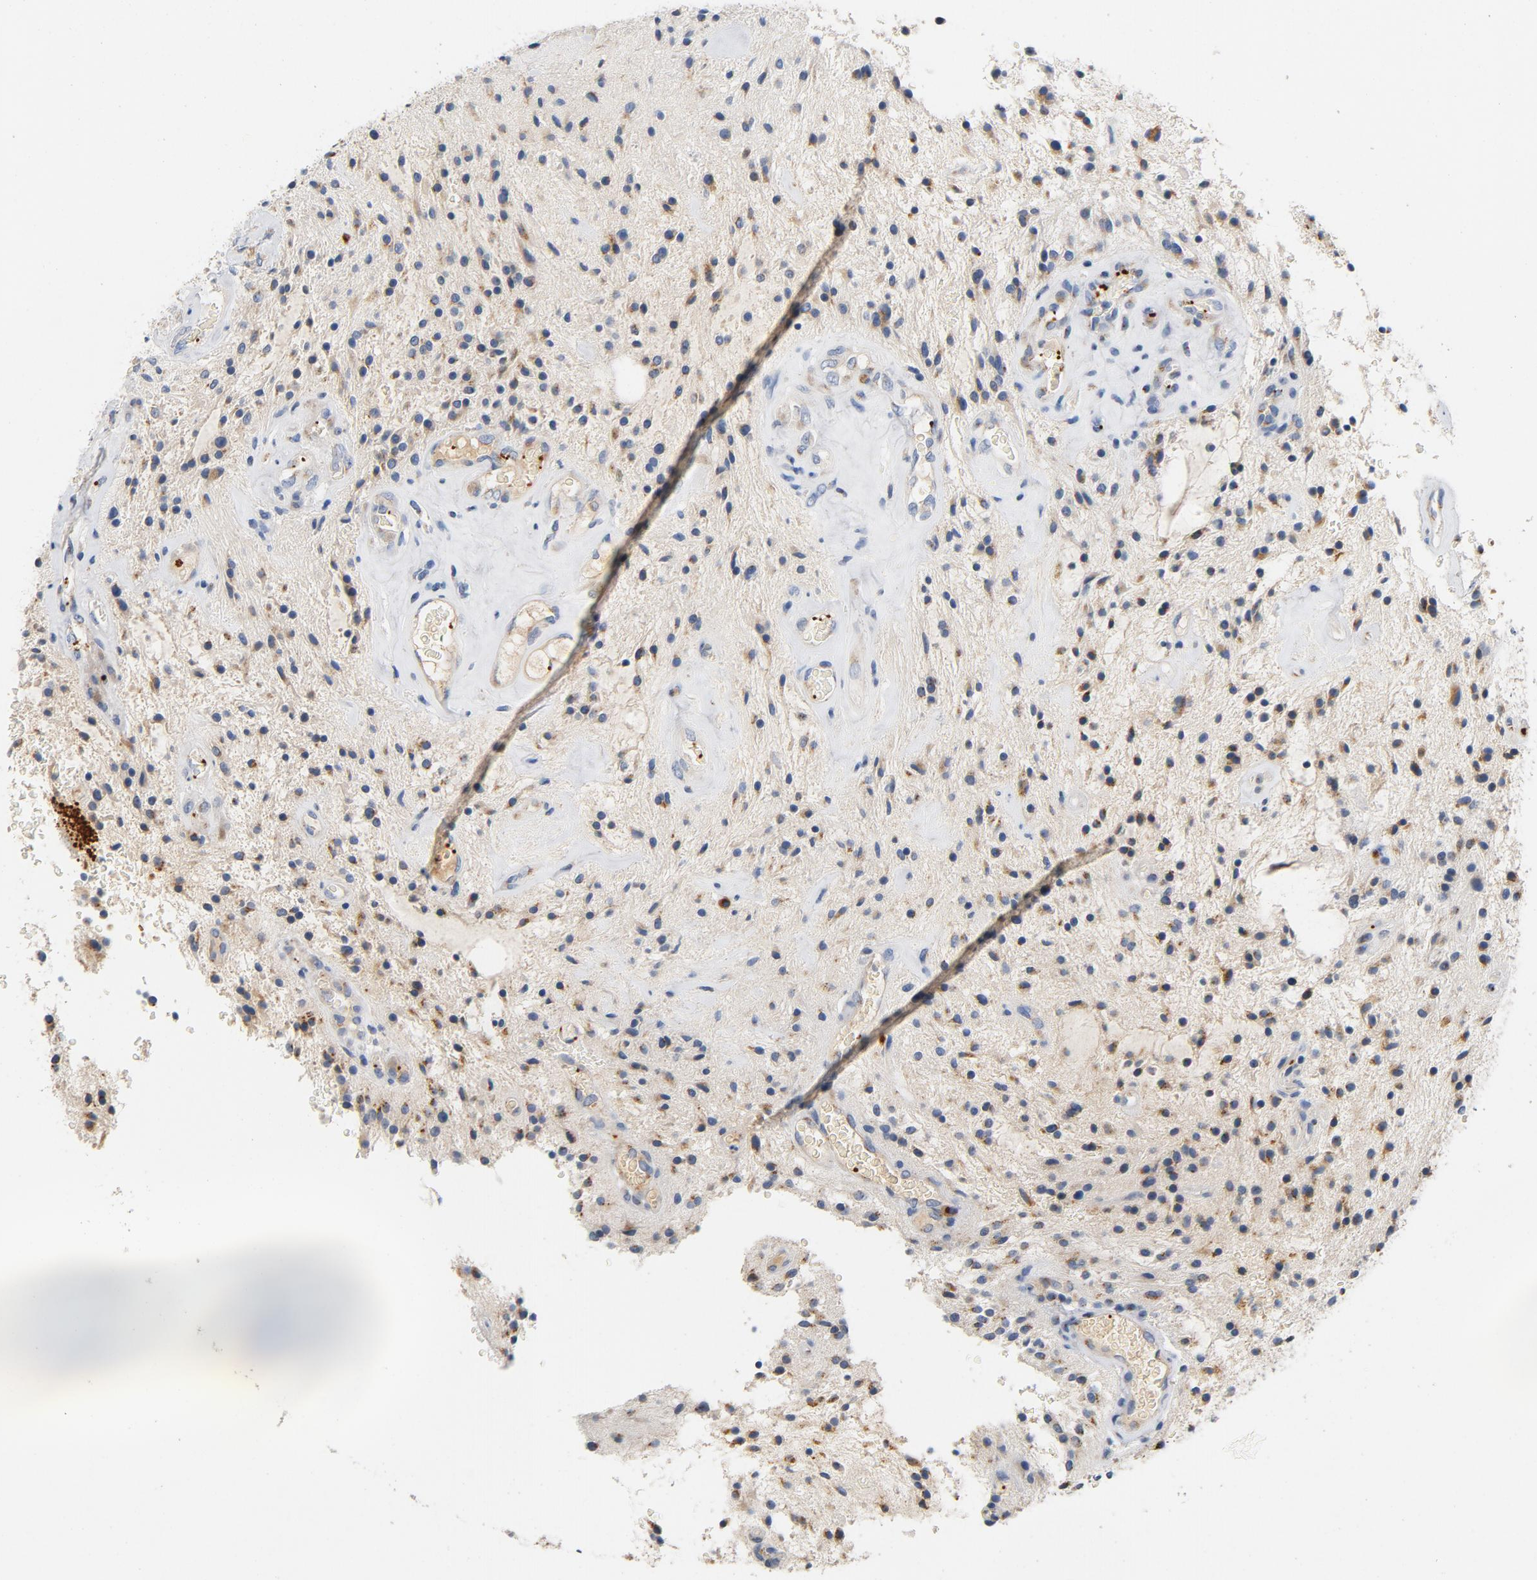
{"staining": {"intensity": "weak", "quantity": "<25%", "location": "cytoplasmic/membranous"}, "tissue": "glioma", "cell_type": "Tumor cells", "image_type": "cancer", "snomed": [{"axis": "morphology", "description": "Glioma, malignant, NOS"}, {"axis": "topography", "description": "Cerebellum"}], "caption": "DAB (3,3'-diaminobenzidine) immunohistochemical staining of human glioma (malignant) demonstrates no significant staining in tumor cells.", "gene": "LMAN2", "patient": {"sex": "female", "age": 10}}